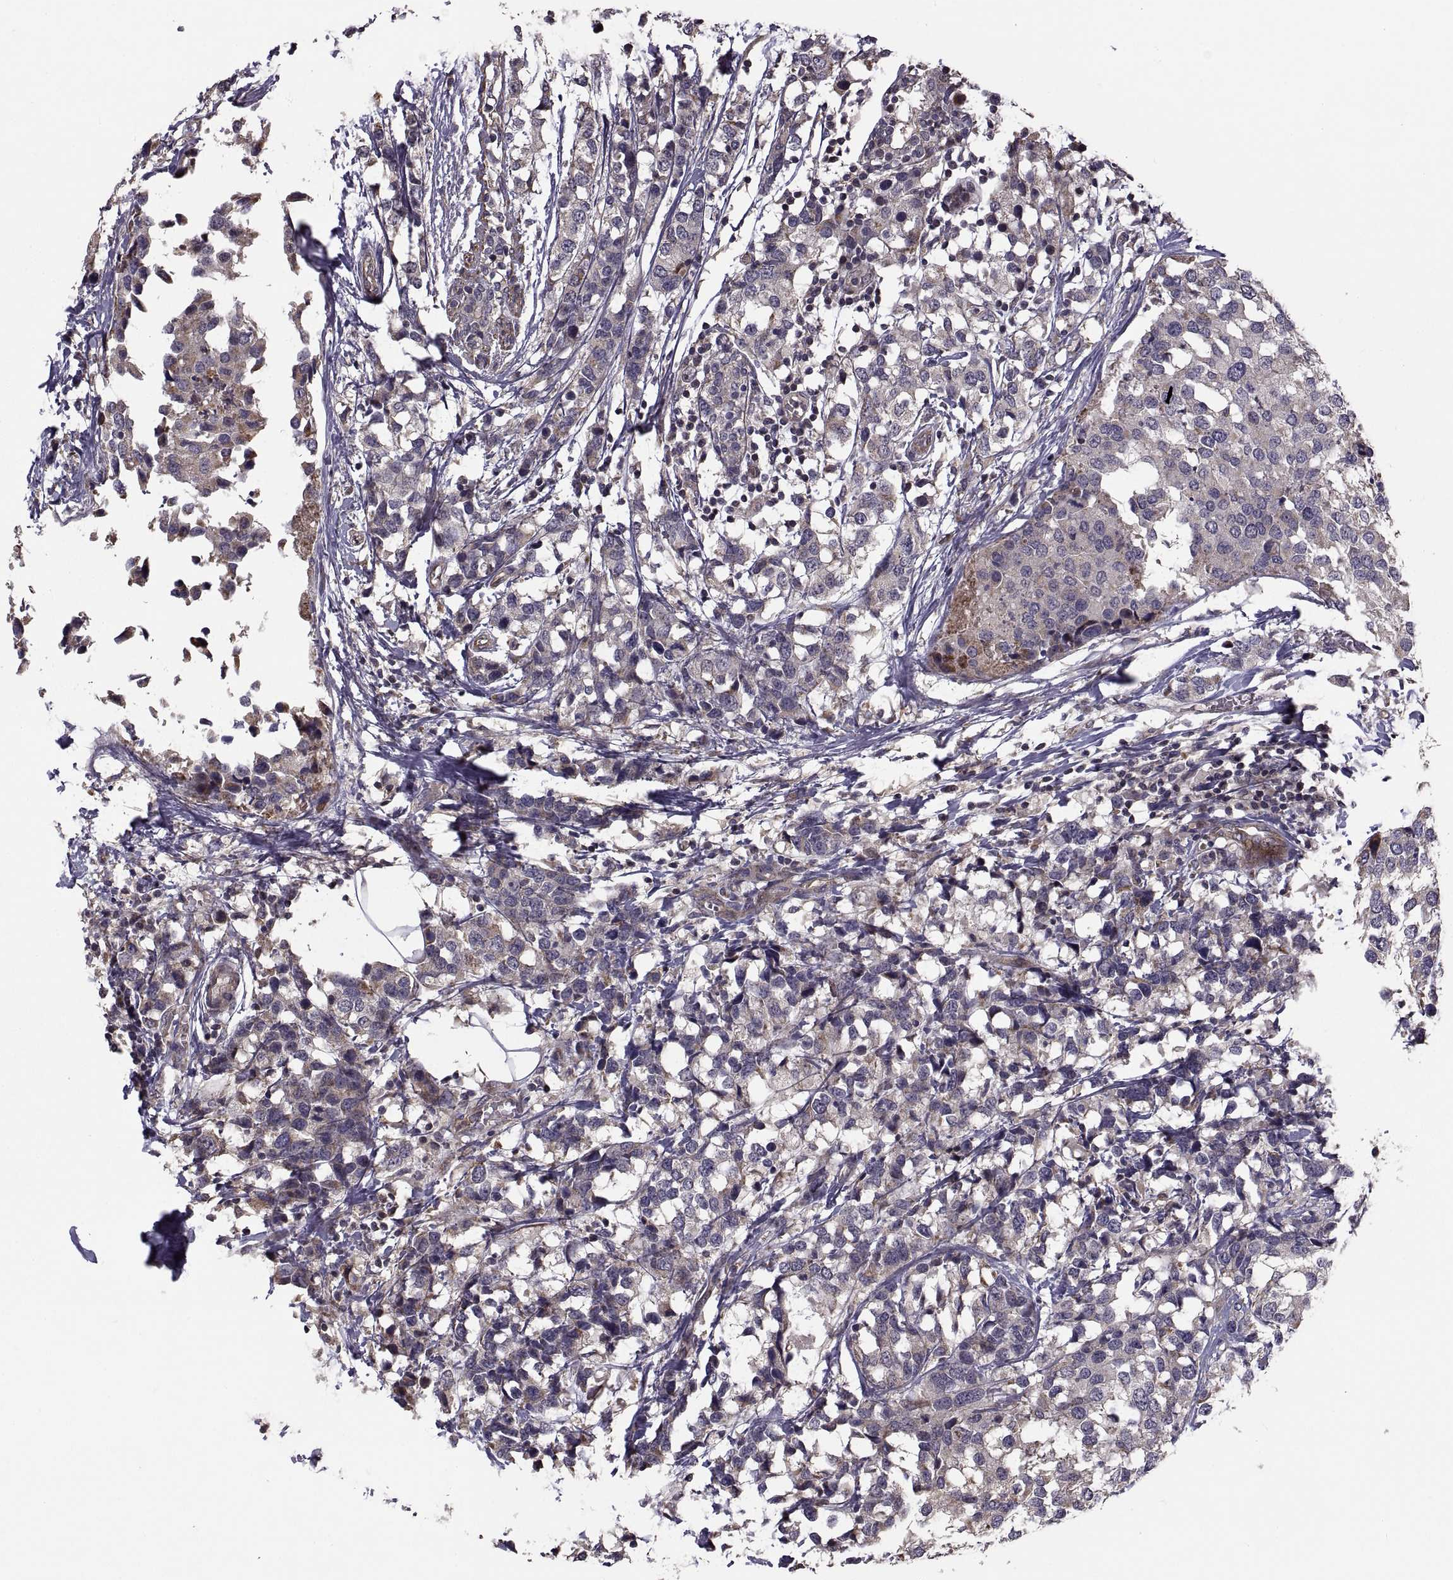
{"staining": {"intensity": "weak", "quantity": "<25%", "location": "cytoplasmic/membranous"}, "tissue": "breast cancer", "cell_type": "Tumor cells", "image_type": "cancer", "snomed": [{"axis": "morphology", "description": "Lobular carcinoma"}, {"axis": "topography", "description": "Breast"}], "caption": "Immunohistochemistry (IHC) of human lobular carcinoma (breast) displays no expression in tumor cells.", "gene": "PMM2", "patient": {"sex": "female", "age": 59}}